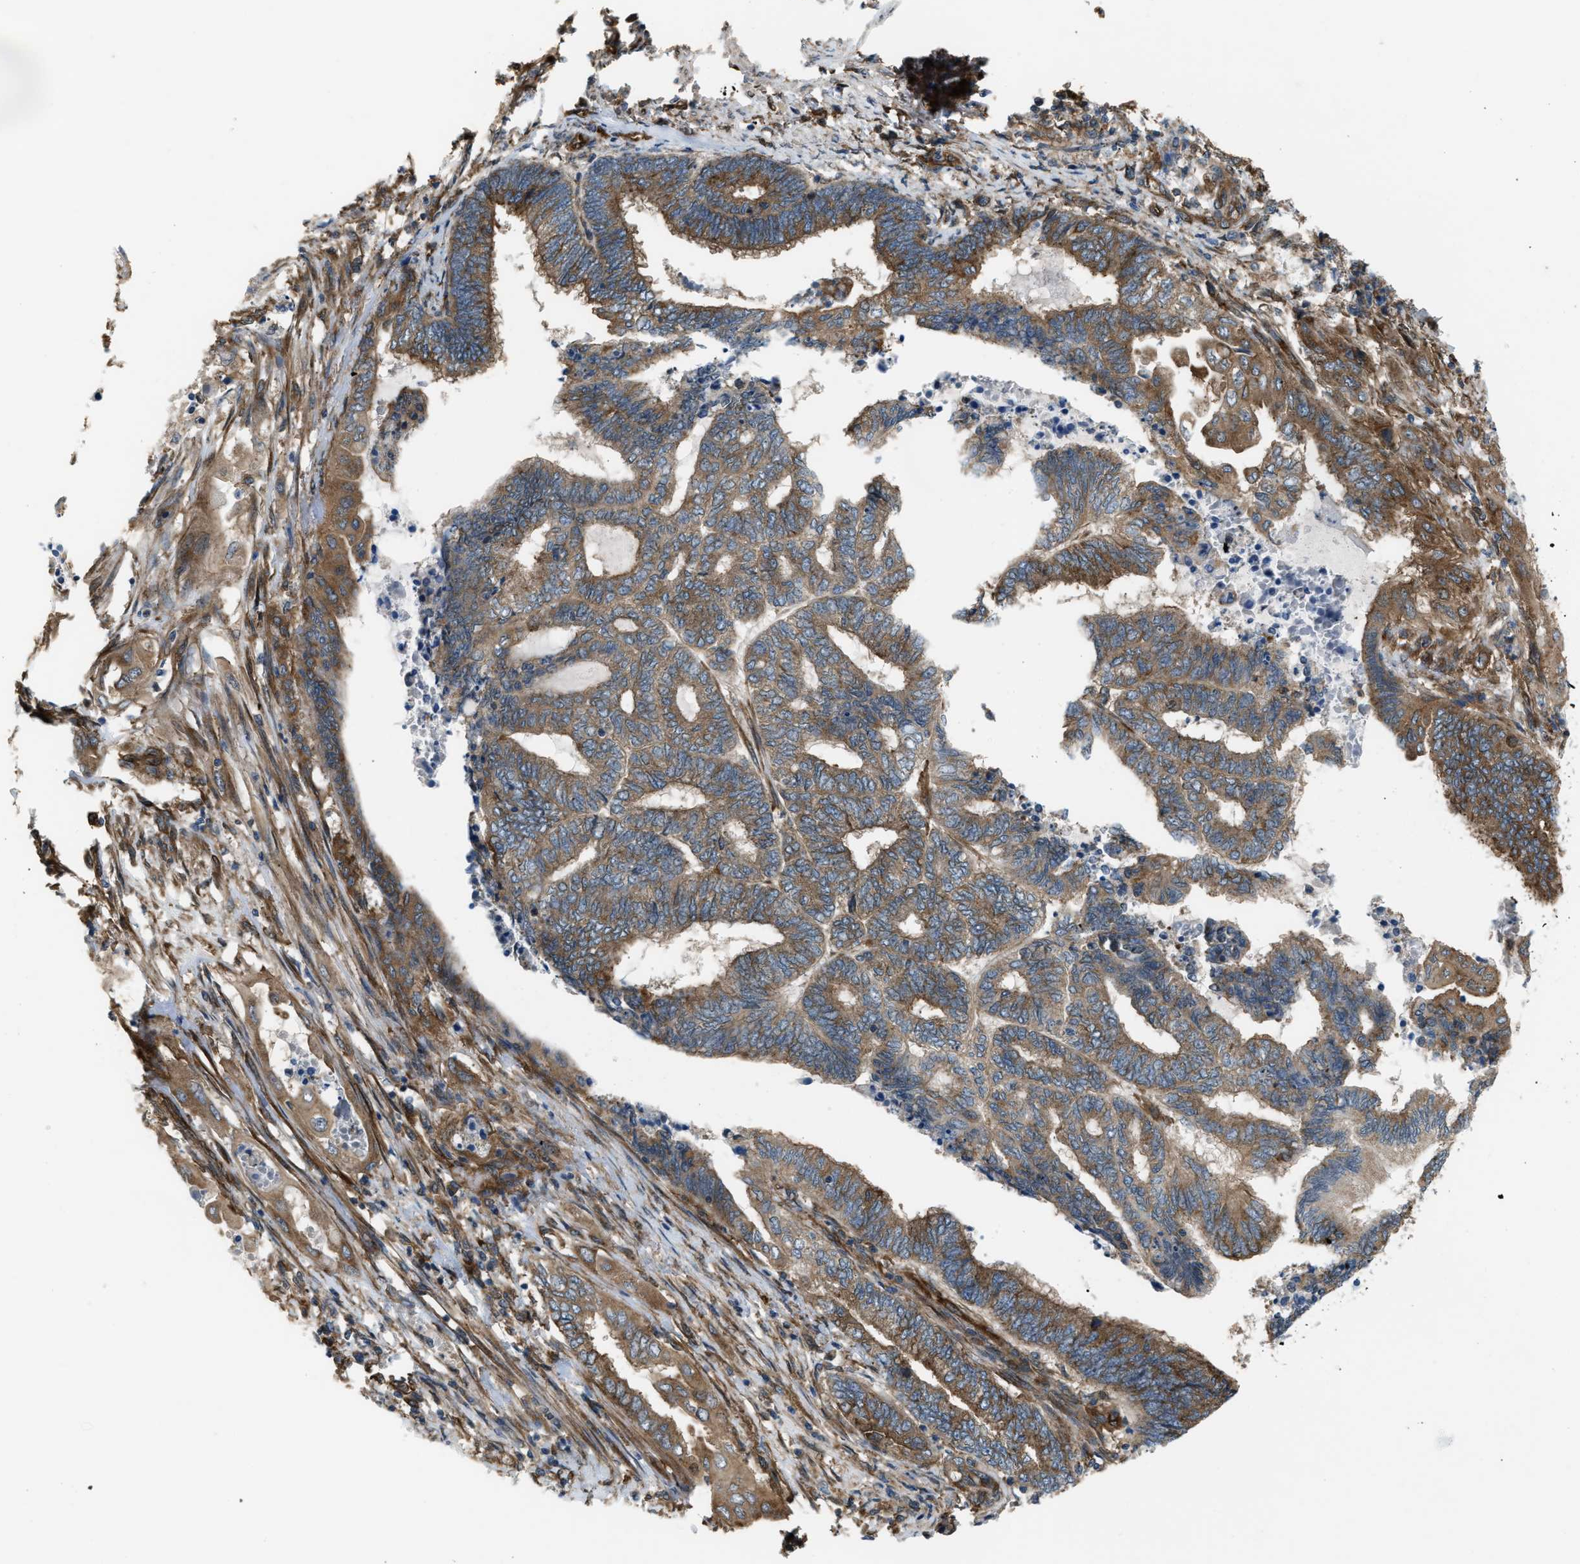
{"staining": {"intensity": "moderate", "quantity": ">75%", "location": "cytoplasmic/membranous"}, "tissue": "endometrial cancer", "cell_type": "Tumor cells", "image_type": "cancer", "snomed": [{"axis": "morphology", "description": "Adenocarcinoma, NOS"}, {"axis": "topography", "description": "Uterus"}, {"axis": "topography", "description": "Endometrium"}], "caption": "About >75% of tumor cells in adenocarcinoma (endometrial) display moderate cytoplasmic/membranous protein staining as visualized by brown immunohistochemical staining.", "gene": "PICALM", "patient": {"sex": "female", "age": 70}}